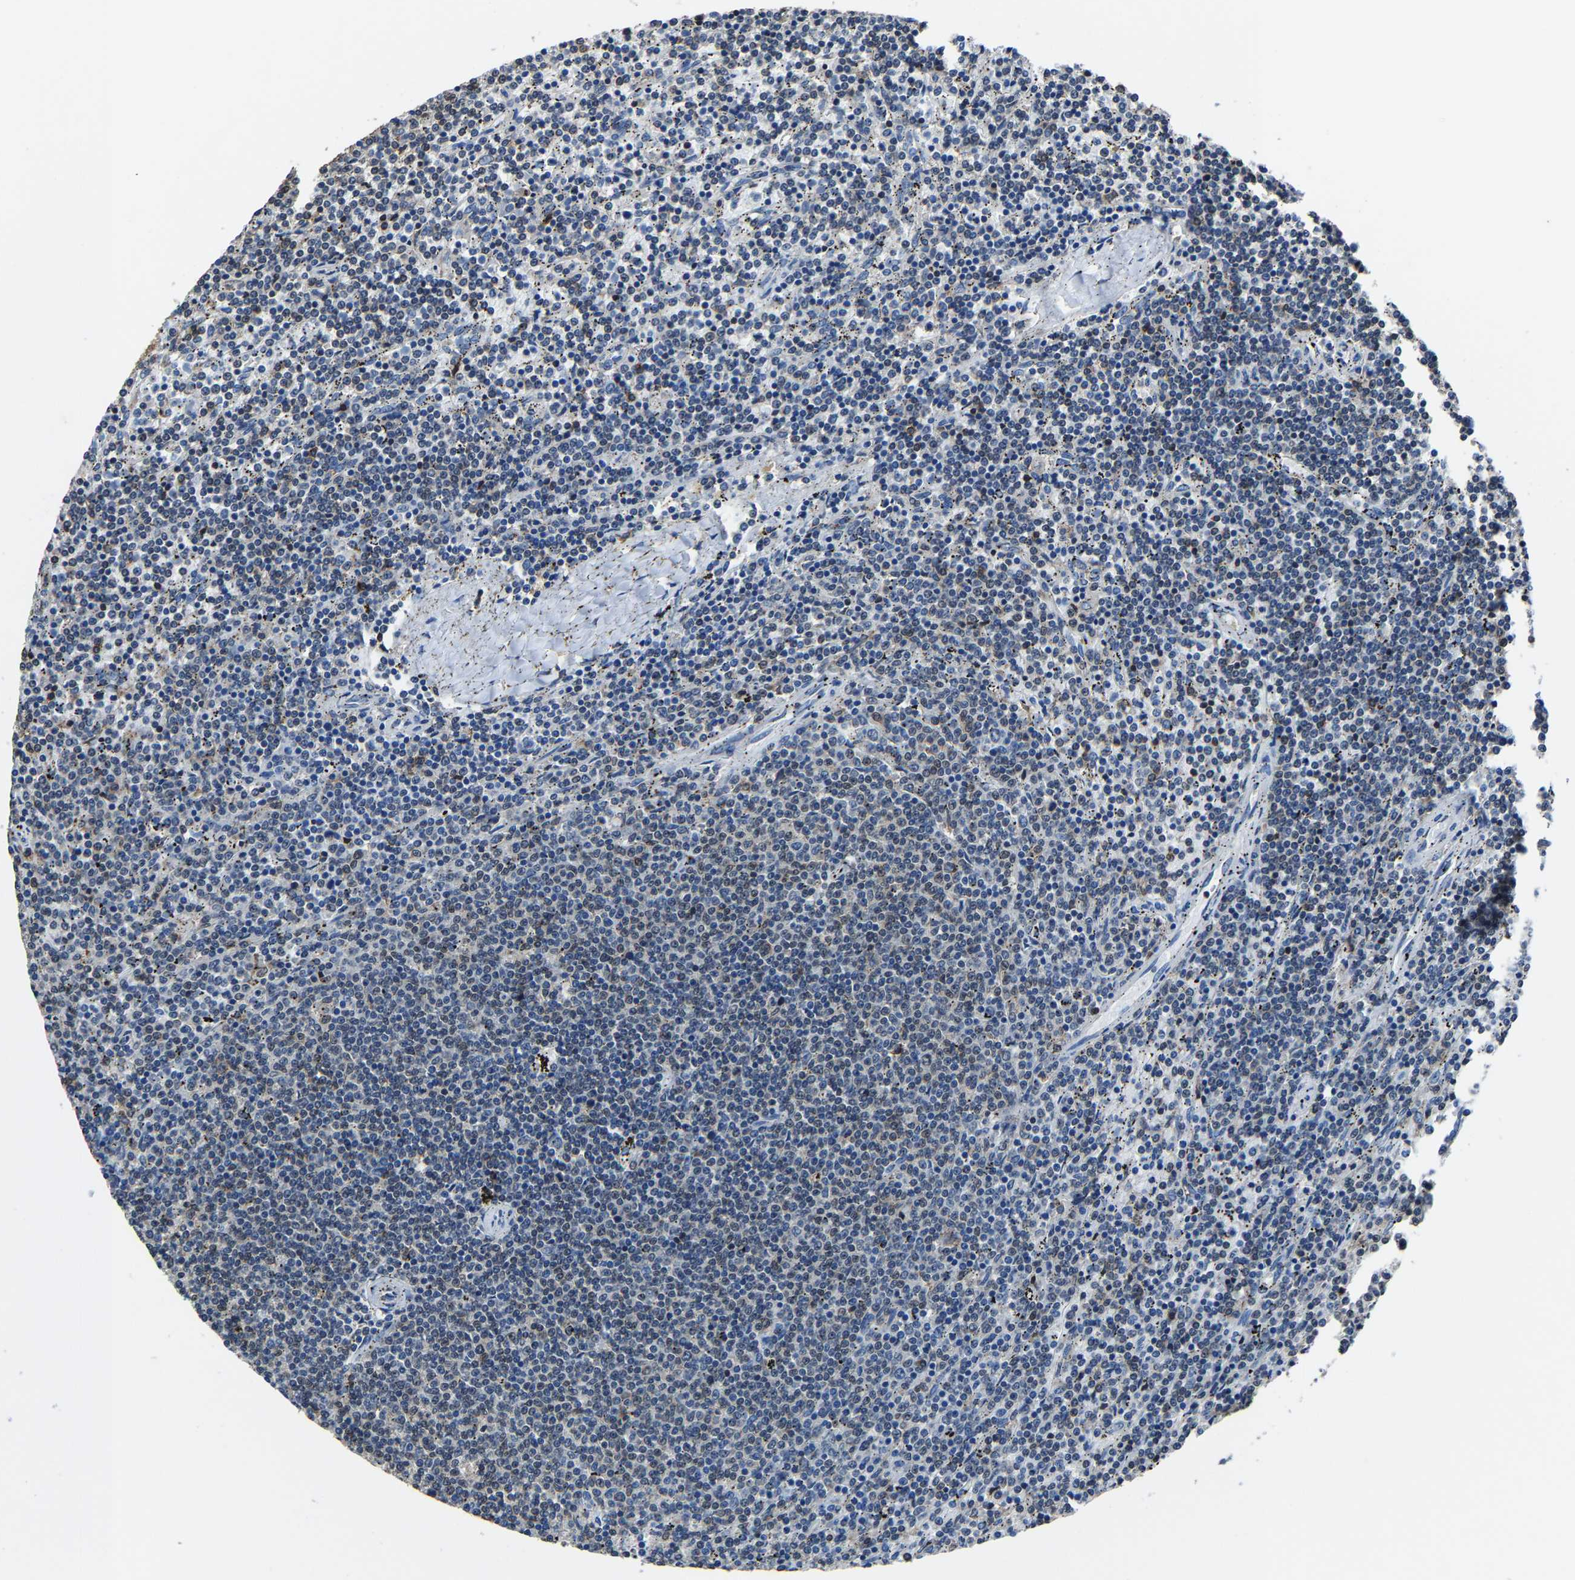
{"staining": {"intensity": "weak", "quantity": "<25%", "location": "nuclear"}, "tissue": "lymphoma", "cell_type": "Tumor cells", "image_type": "cancer", "snomed": [{"axis": "morphology", "description": "Malignant lymphoma, non-Hodgkin's type, Low grade"}, {"axis": "topography", "description": "Spleen"}], "caption": "The photomicrograph displays no staining of tumor cells in lymphoma. (Stains: DAB immunohistochemistry with hematoxylin counter stain, Microscopy: brightfield microscopy at high magnification).", "gene": "STRBP", "patient": {"sex": "female", "age": 50}}